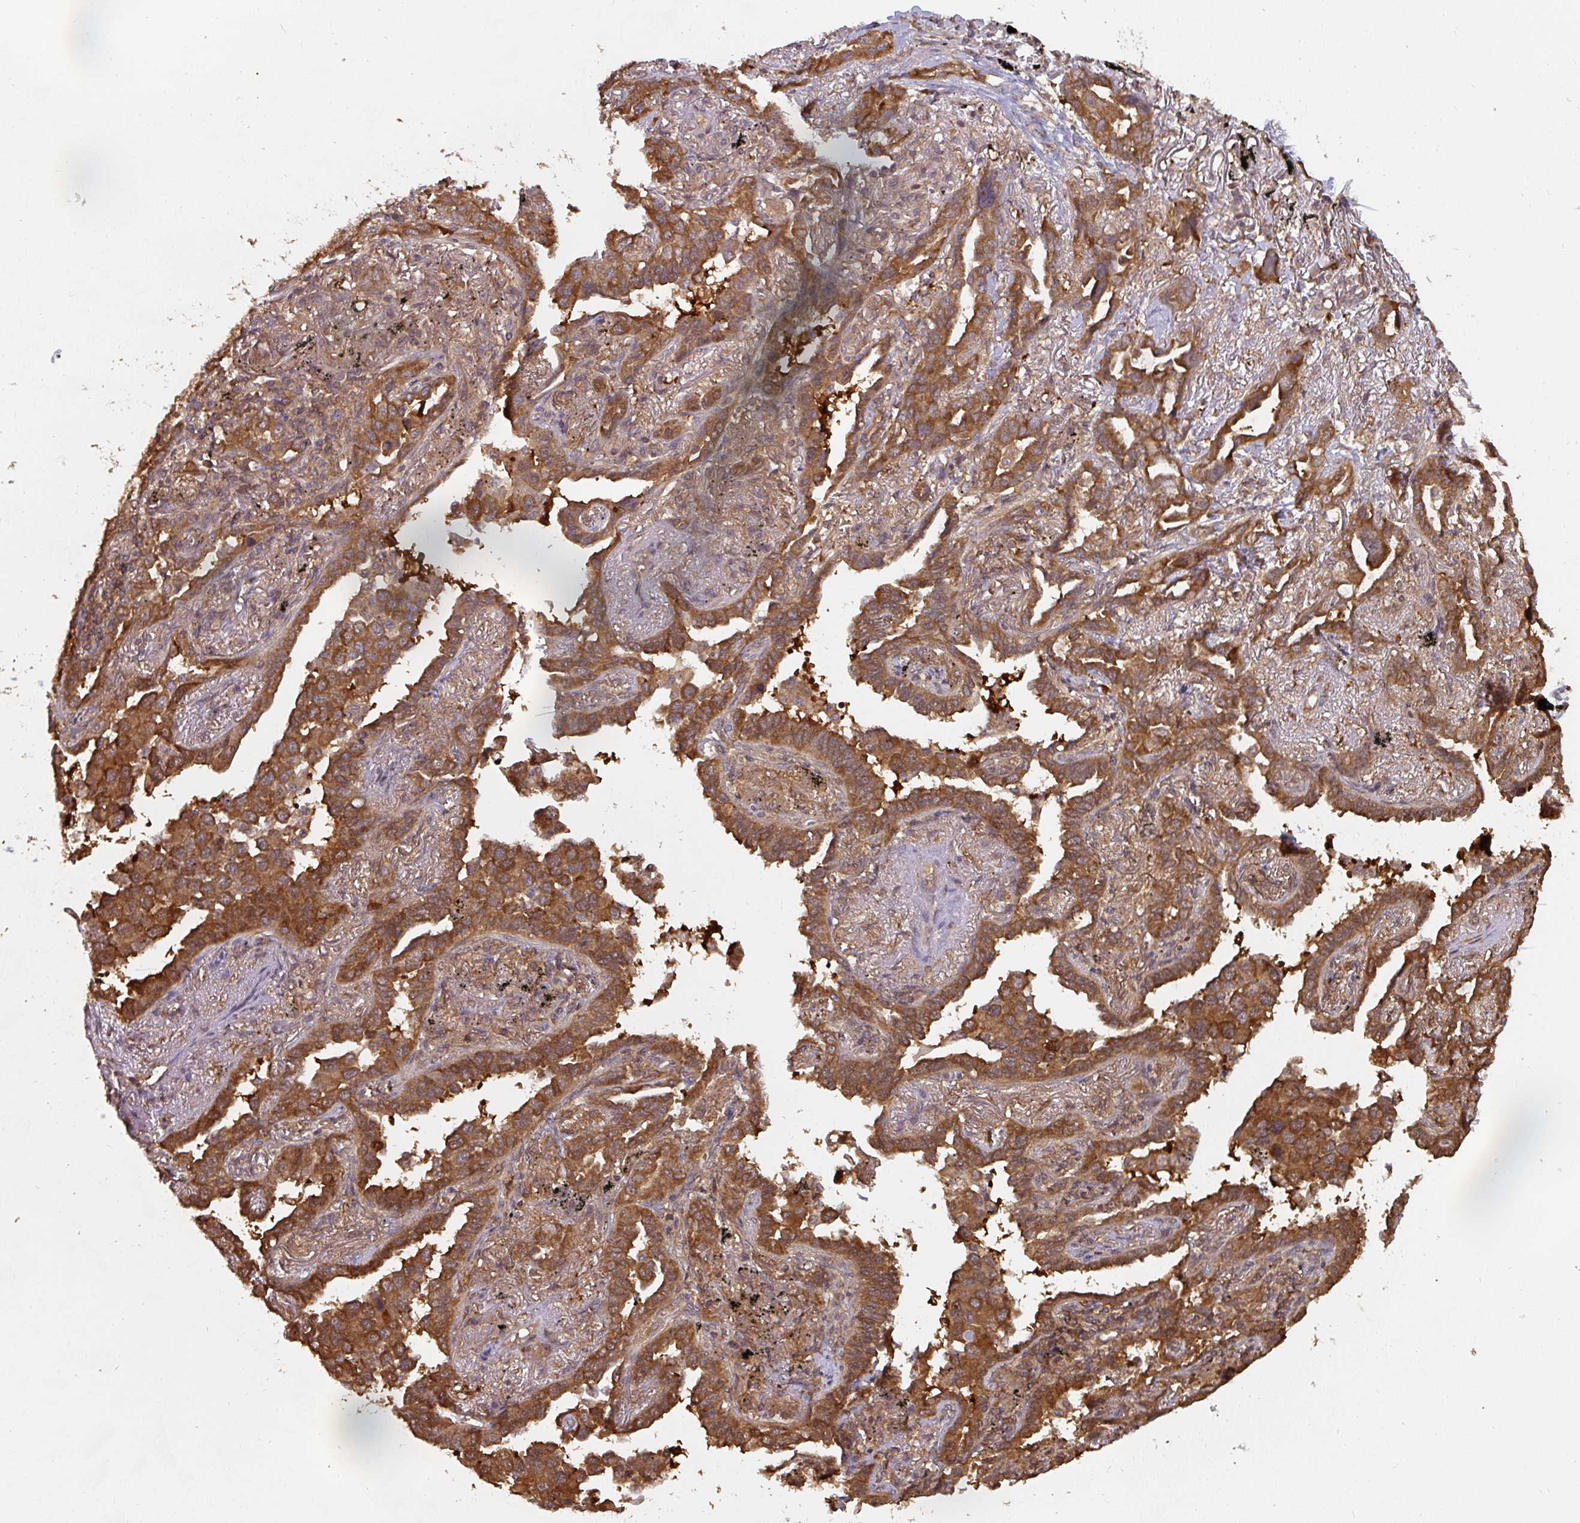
{"staining": {"intensity": "moderate", "quantity": ">75%", "location": "cytoplasmic/membranous"}, "tissue": "lung cancer", "cell_type": "Tumor cells", "image_type": "cancer", "snomed": [{"axis": "morphology", "description": "Adenocarcinoma, NOS"}, {"axis": "topography", "description": "Lung"}], "caption": "Immunohistochemical staining of lung adenocarcinoma exhibits moderate cytoplasmic/membranous protein expression in about >75% of tumor cells.", "gene": "ST13", "patient": {"sex": "male", "age": 67}}